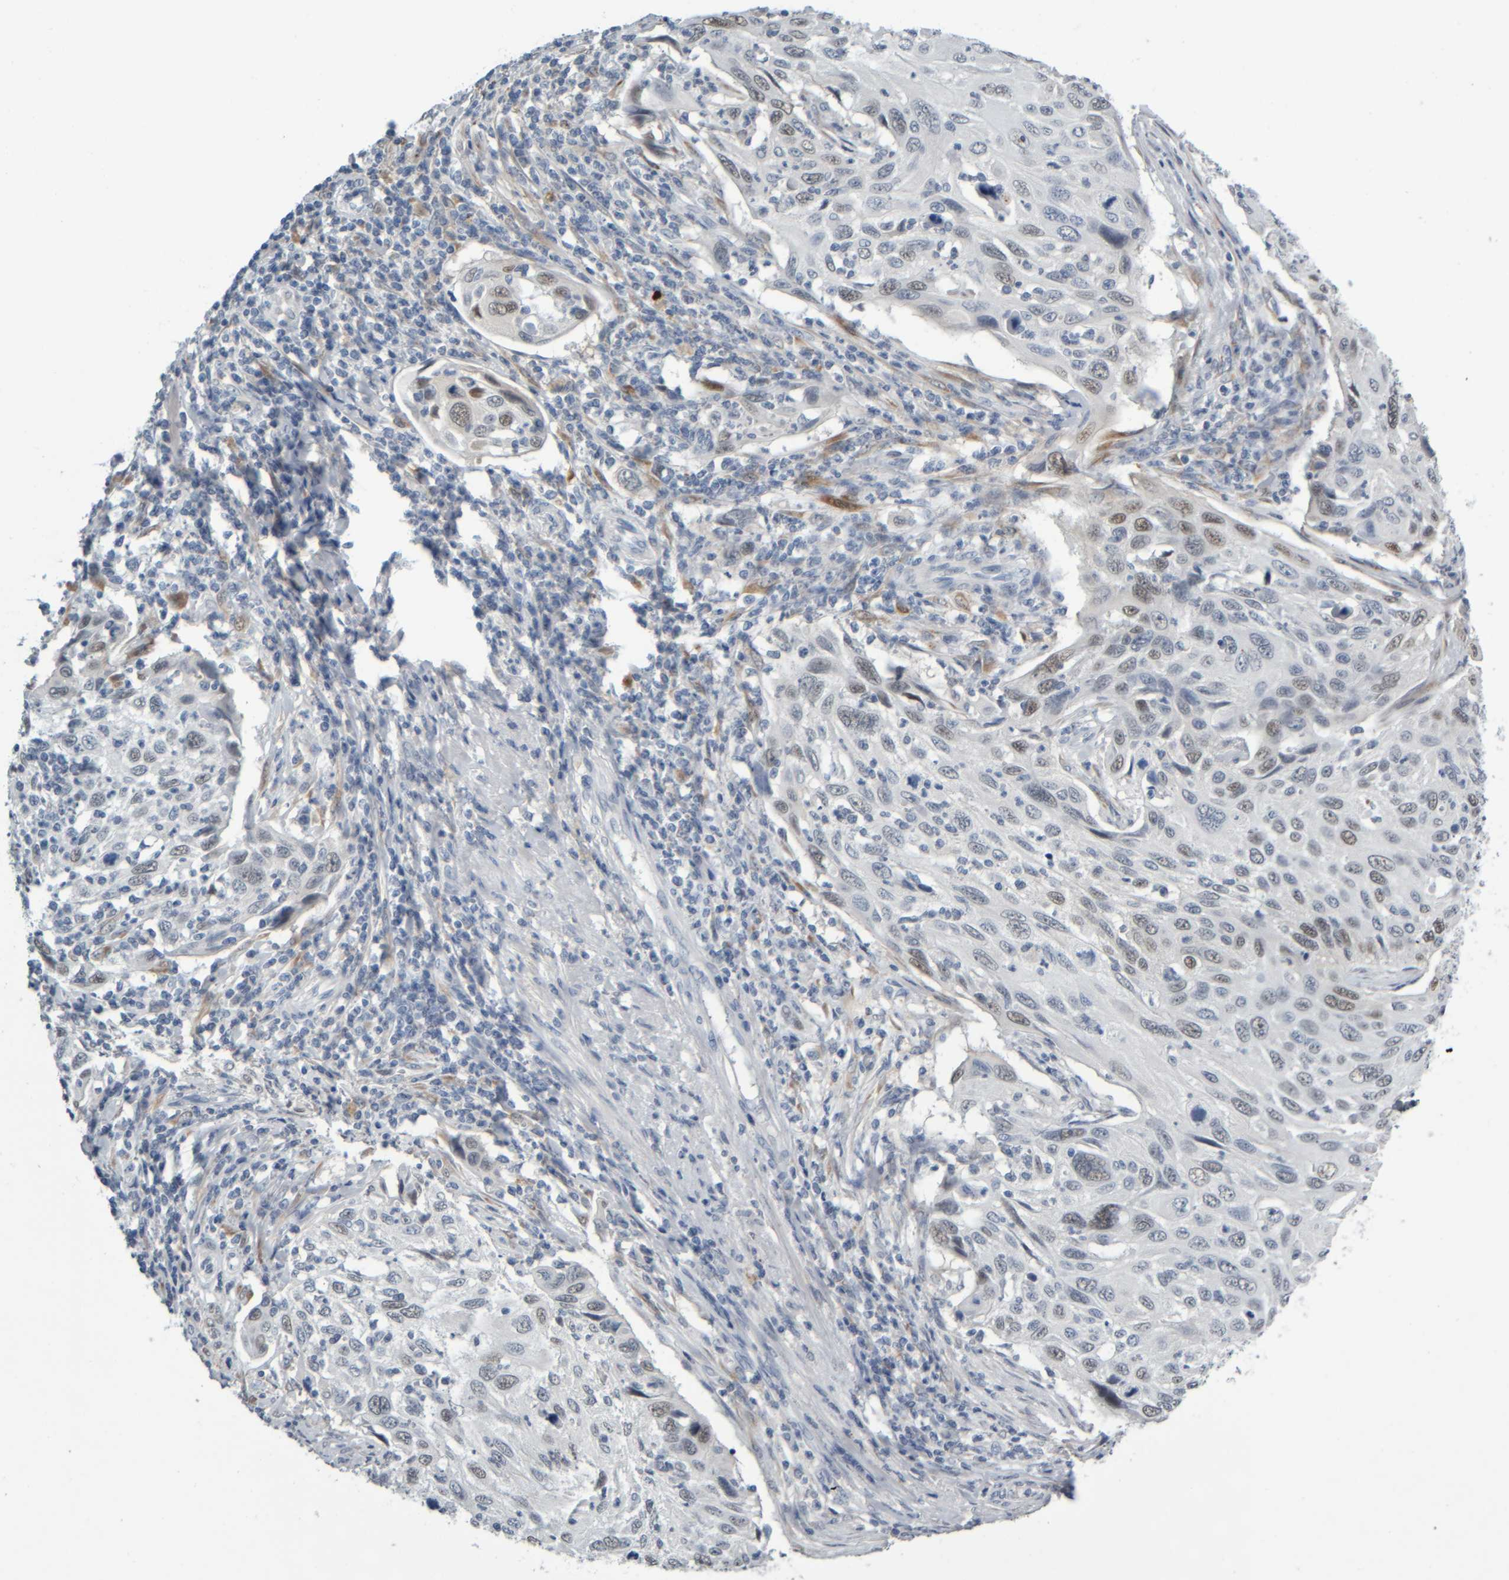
{"staining": {"intensity": "weak", "quantity": "25%-75%", "location": "nuclear"}, "tissue": "cervical cancer", "cell_type": "Tumor cells", "image_type": "cancer", "snomed": [{"axis": "morphology", "description": "Squamous cell carcinoma, NOS"}, {"axis": "topography", "description": "Cervix"}], "caption": "IHC staining of cervical squamous cell carcinoma, which displays low levels of weak nuclear expression in approximately 25%-75% of tumor cells indicating weak nuclear protein expression. The staining was performed using DAB (3,3'-diaminobenzidine) (brown) for protein detection and nuclei were counterstained in hematoxylin (blue).", "gene": "COL14A1", "patient": {"sex": "female", "age": 70}}